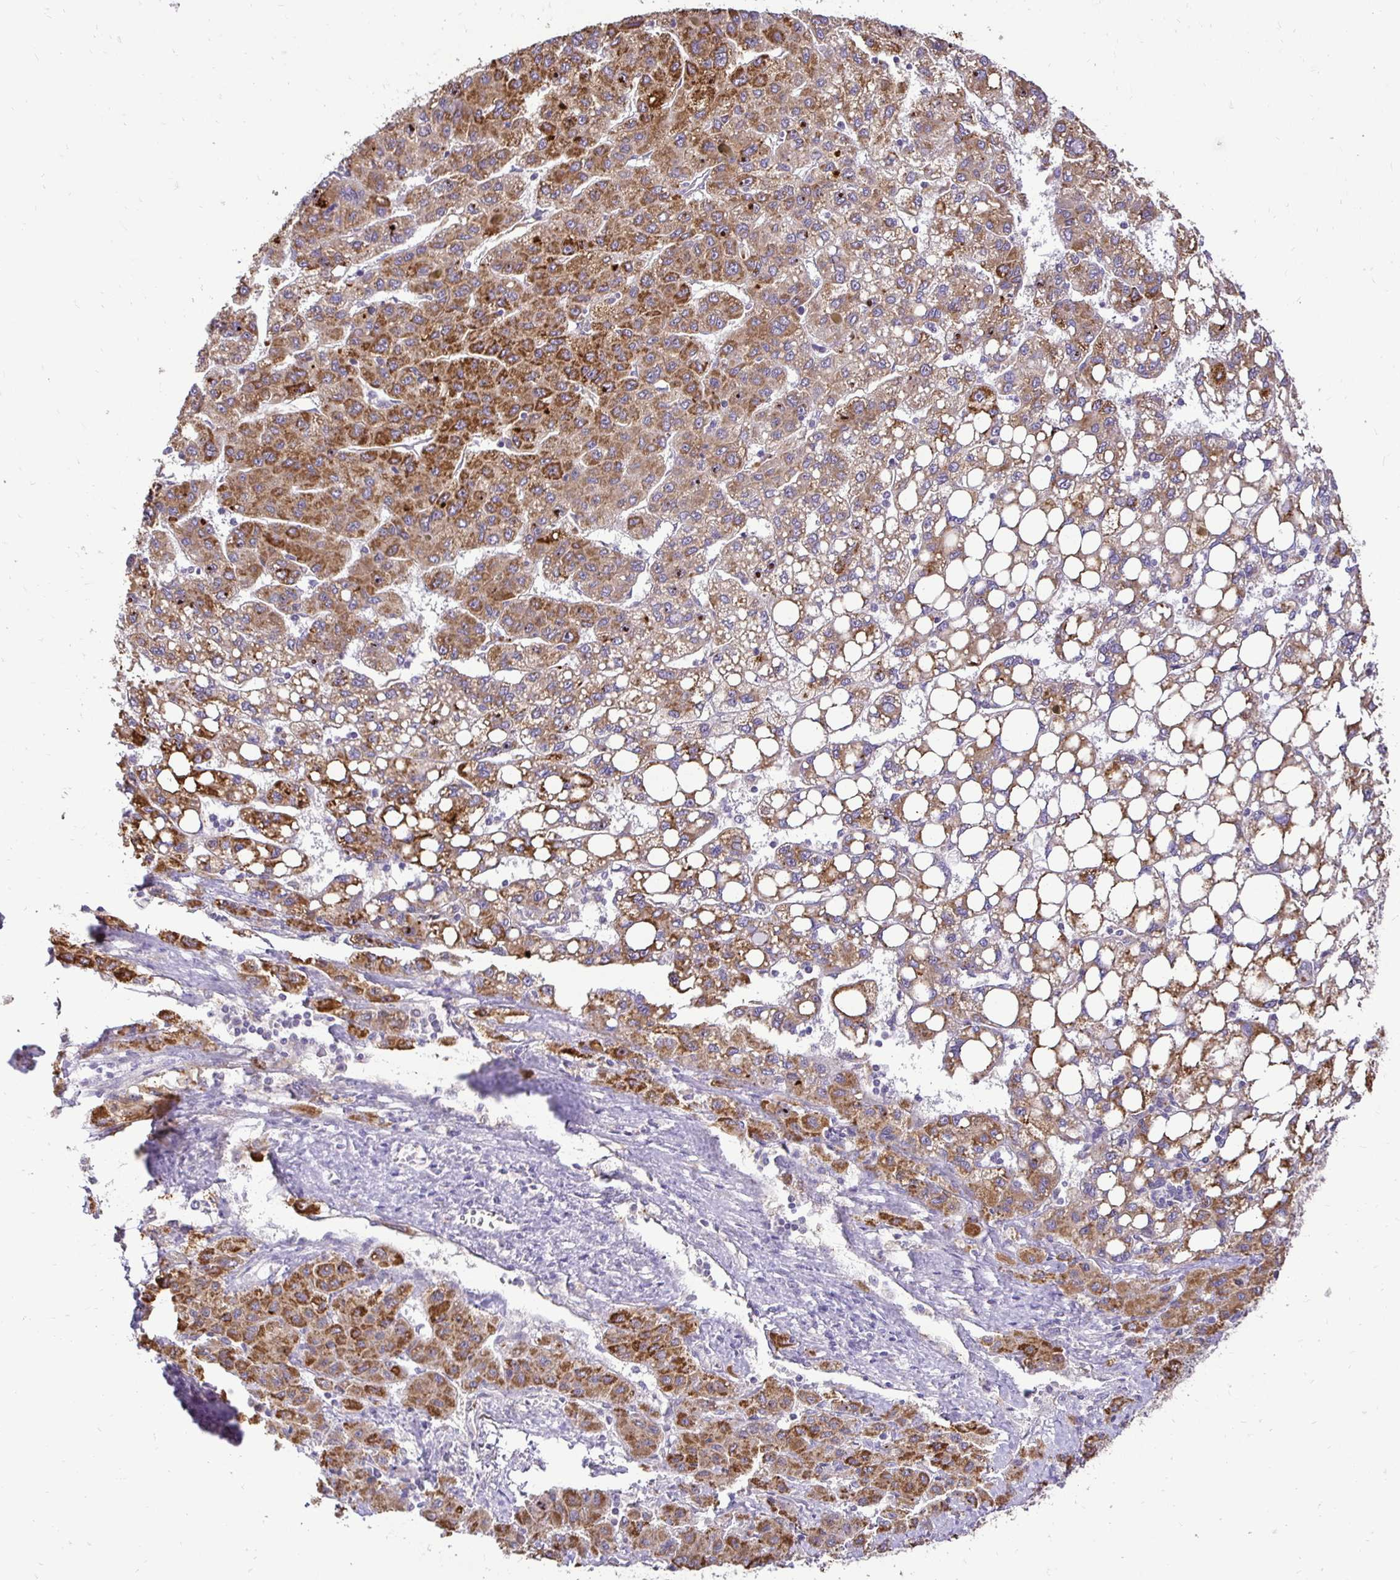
{"staining": {"intensity": "moderate", "quantity": ">75%", "location": "cytoplasmic/membranous"}, "tissue": "liver cancer", "cell_type": "Tumor cells", "image_type": "cancer", "snomed": [{"axis": "morphology", "description": "Carcinoma, Hepatocellular, NOS"}, {"axis": "topography", "description": "Liver"}], "caption": "Liver hepatocellular carcinoma was stained to show a protein in brown. There is medium levels of moderate cytoplasmic/membranous positivity in approximately >75% of tumor cells.", "gene": "RHEBL1", "patient": {"sex": "female", "age": 82}}